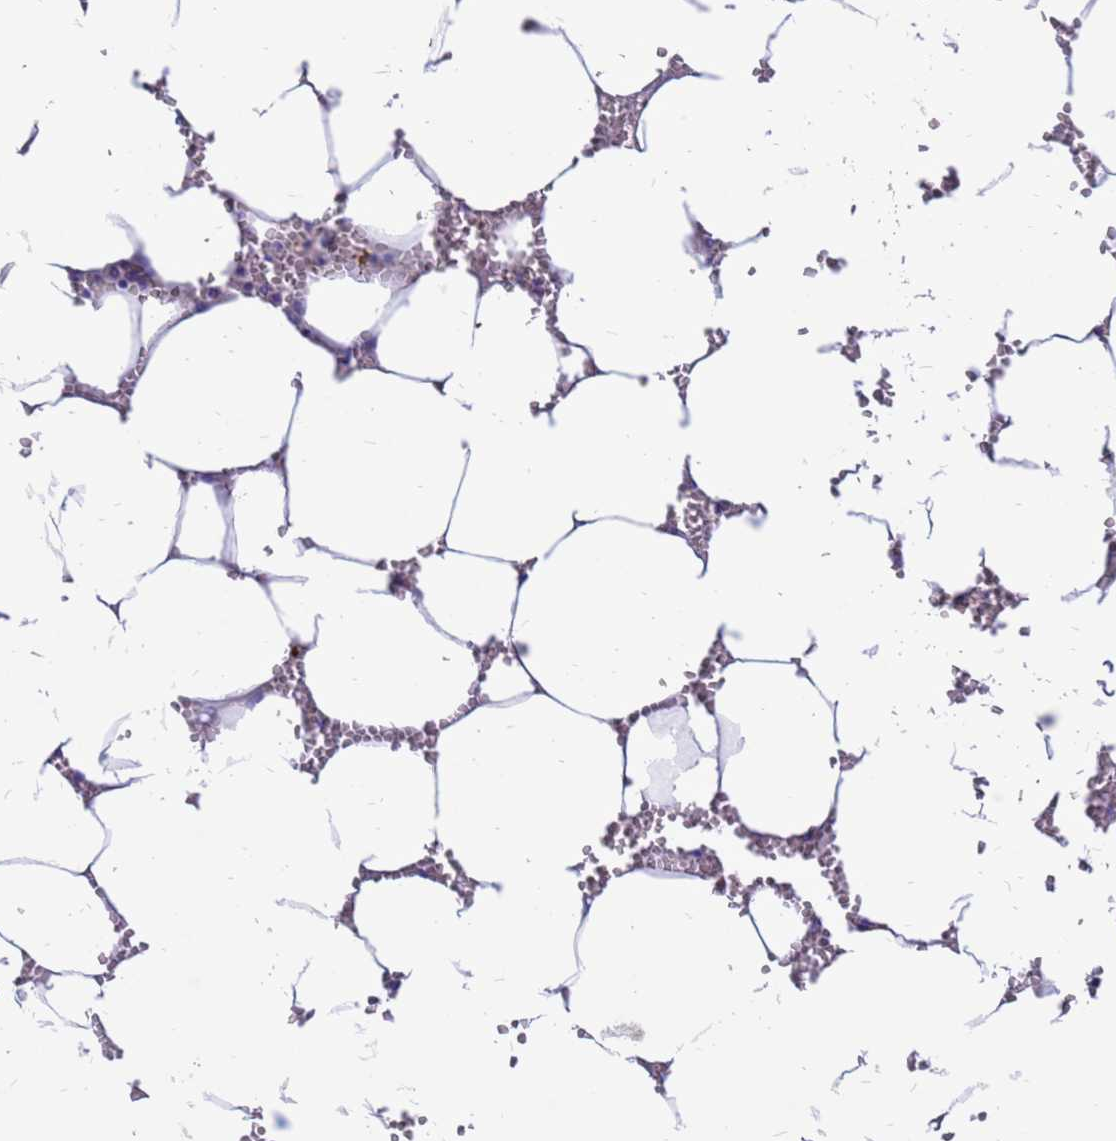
{"staining": {"intensity": "negative", "quantity": "none", "location": "none"}, "tissue": "bone marrow", "cell_type": "Hematopoietic cells", "image_type": "normal", "snomed": [{"axis": "morphology", "description": "Normal tissue, NOS"}, {"axis": "topography", "description": "Bone marrow"}], "caption": "The immunohistochemistry (IHC) image has no significant staining in hematopoietic cells of bone marrow. (DAB immunohistochemistry with hematoxylin counter stain).", "gene": "PDE10A", "patient": {"sex": "male", "age": 70}}